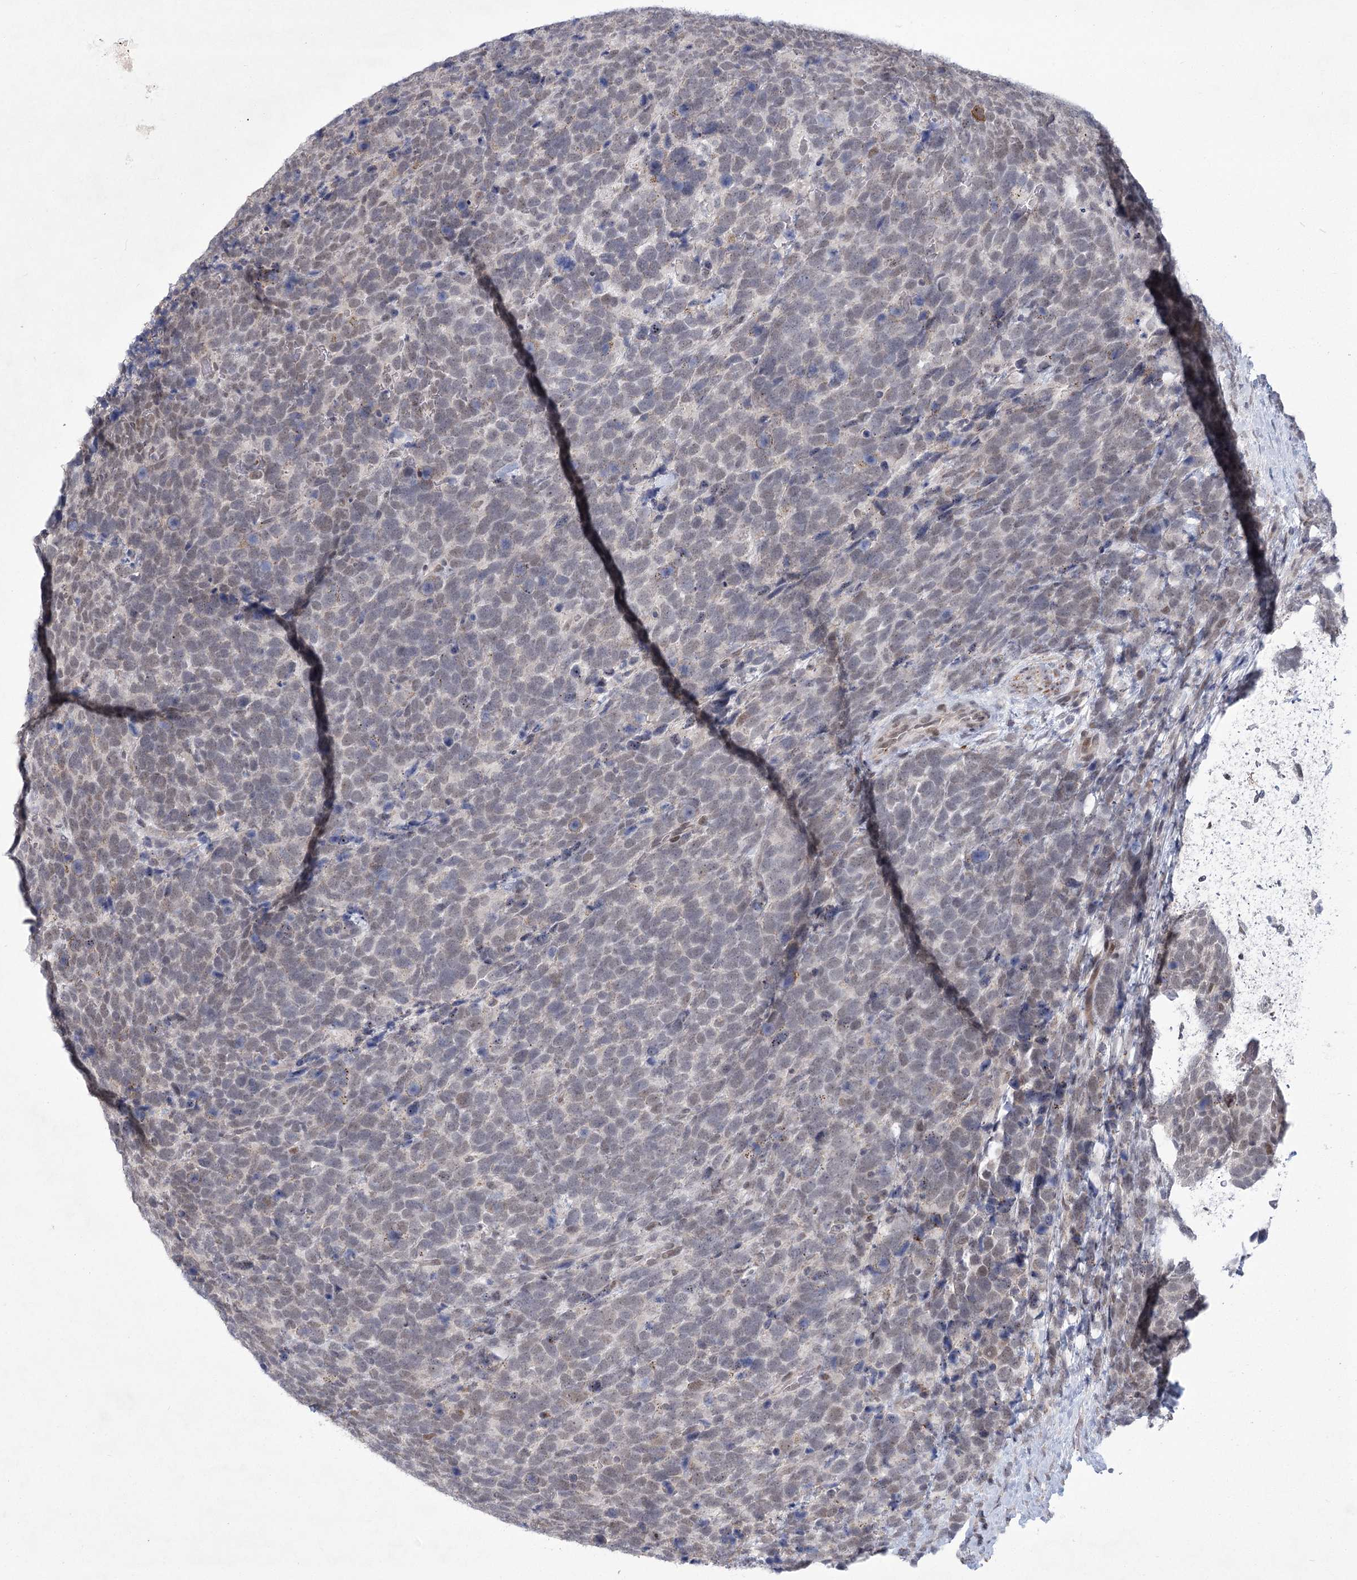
{"staining": {"intensity": "negative", "quantity": "none", "location": "none"}, "tissue": "urothelial cancer", "cell_type": "Tumor cells", "image_type": "cancer", "snomed": [{"axis": "morphology", "description": "Urothelial carcinoma, High grade"}, {"axis": "topography", "description": "Urinary bladder"}], "caption": "A photomicrograph of urothelial cancer stained for a protein exhibits no brown staining in tumor cells.", "gene": "CIB4", "patient": {"sex": "female", "age": 82}}